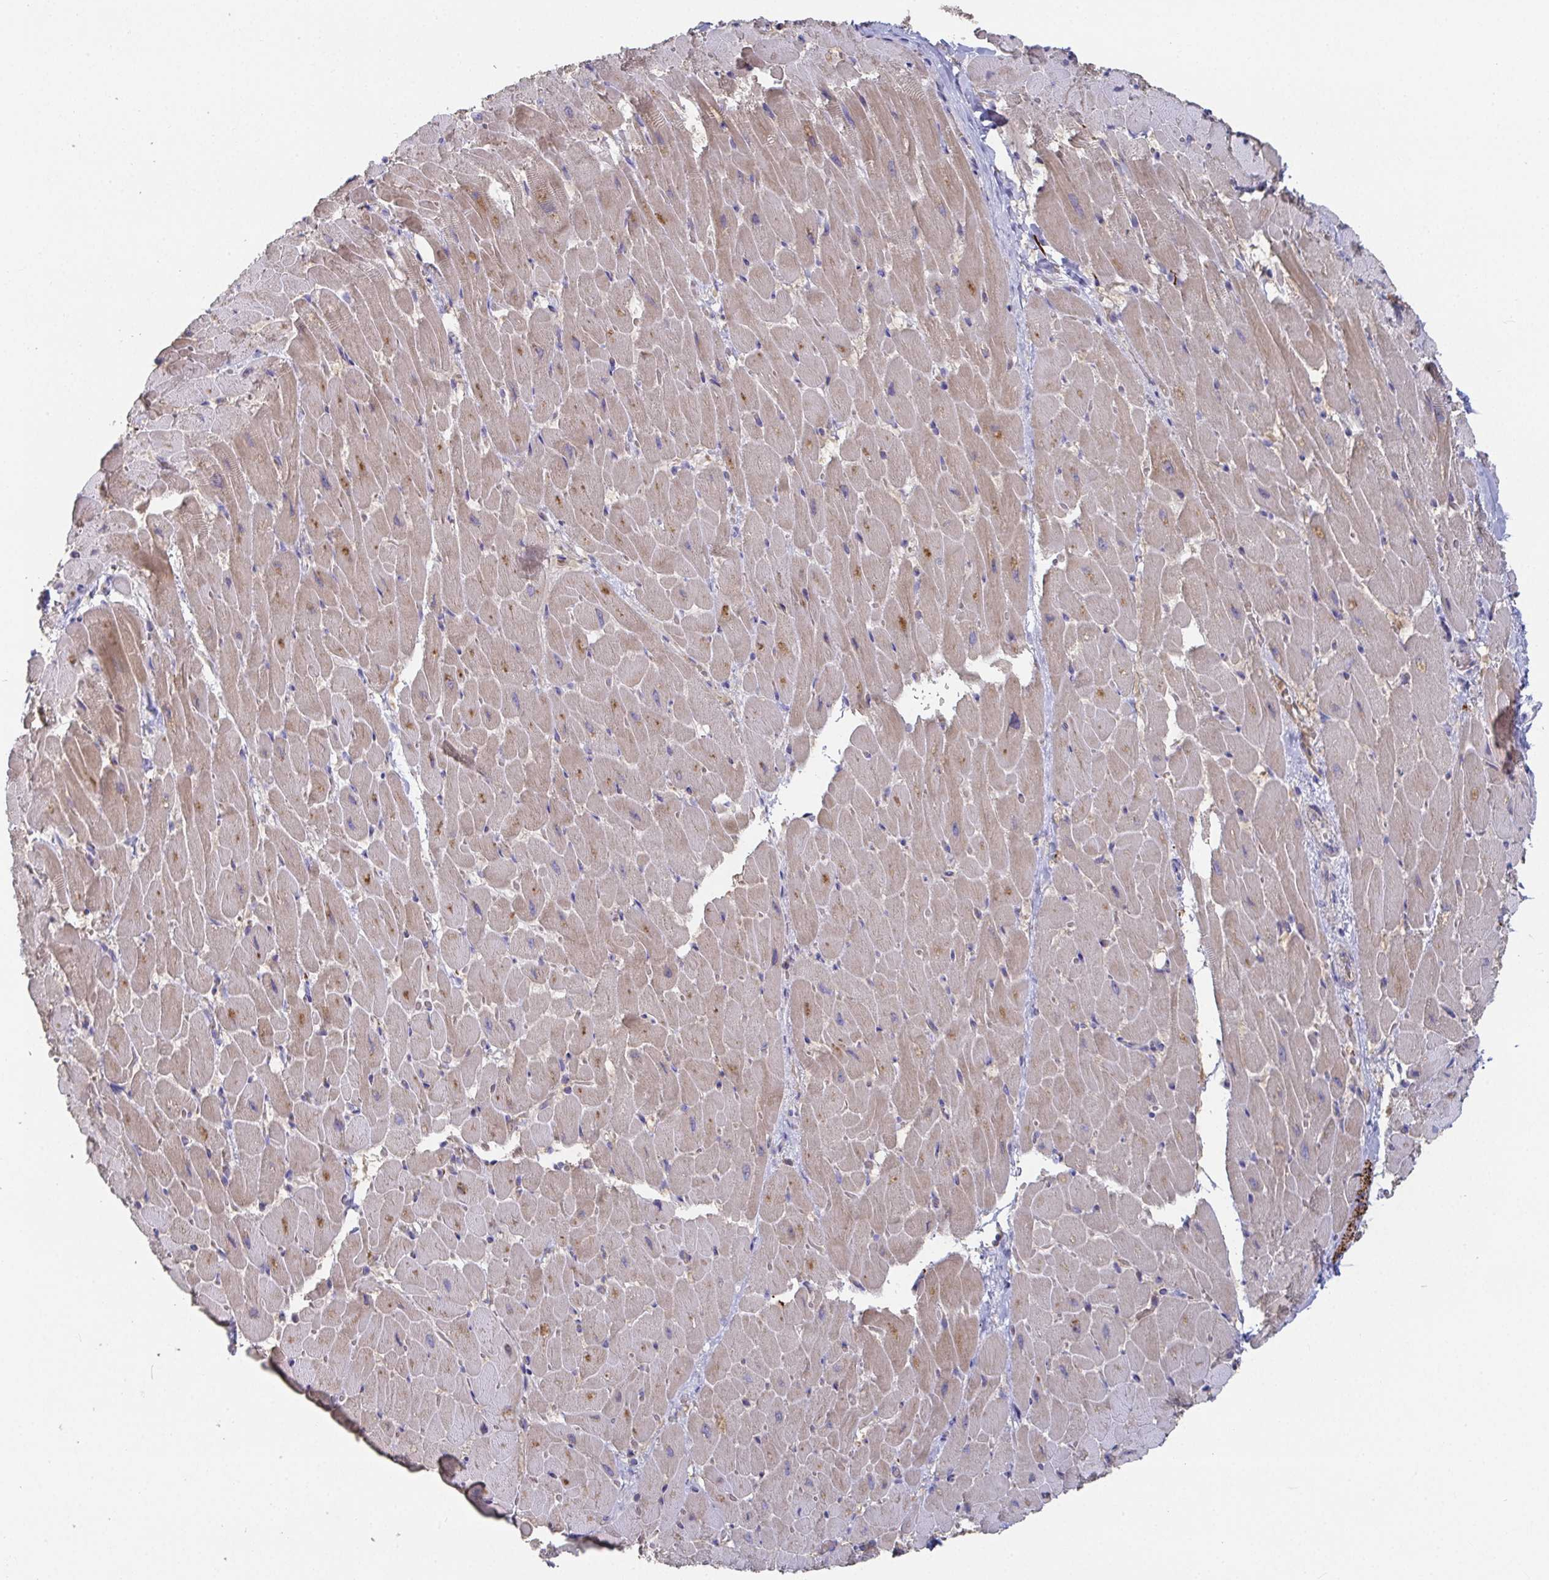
{"staining": {"intensity": "moderate", "quantity": "<25%", "location": "cytoplasmic/membranous"}, "tissue": "heart muscle", "cell_type": "Cardiomyocytes", "image_type": "normal", "snomed": [{"axis": "morphology", "description": "Normal tissue, NOS"}, {"axis": "topography", "description": "Heart"}], "caption": "Unremarkable heart muscle demonstrates moderate cytoplasmic/membranous positivity in approximately <25% of cardiomyocytes, visualized by immunohistochemistry. The staining is performed using DAB brown chromogen to label protein expression. The nuclei are counter-stained blue using hematoxylin.", "gene": "ANO5", "patient": {"sex": "male", "age": 37}}